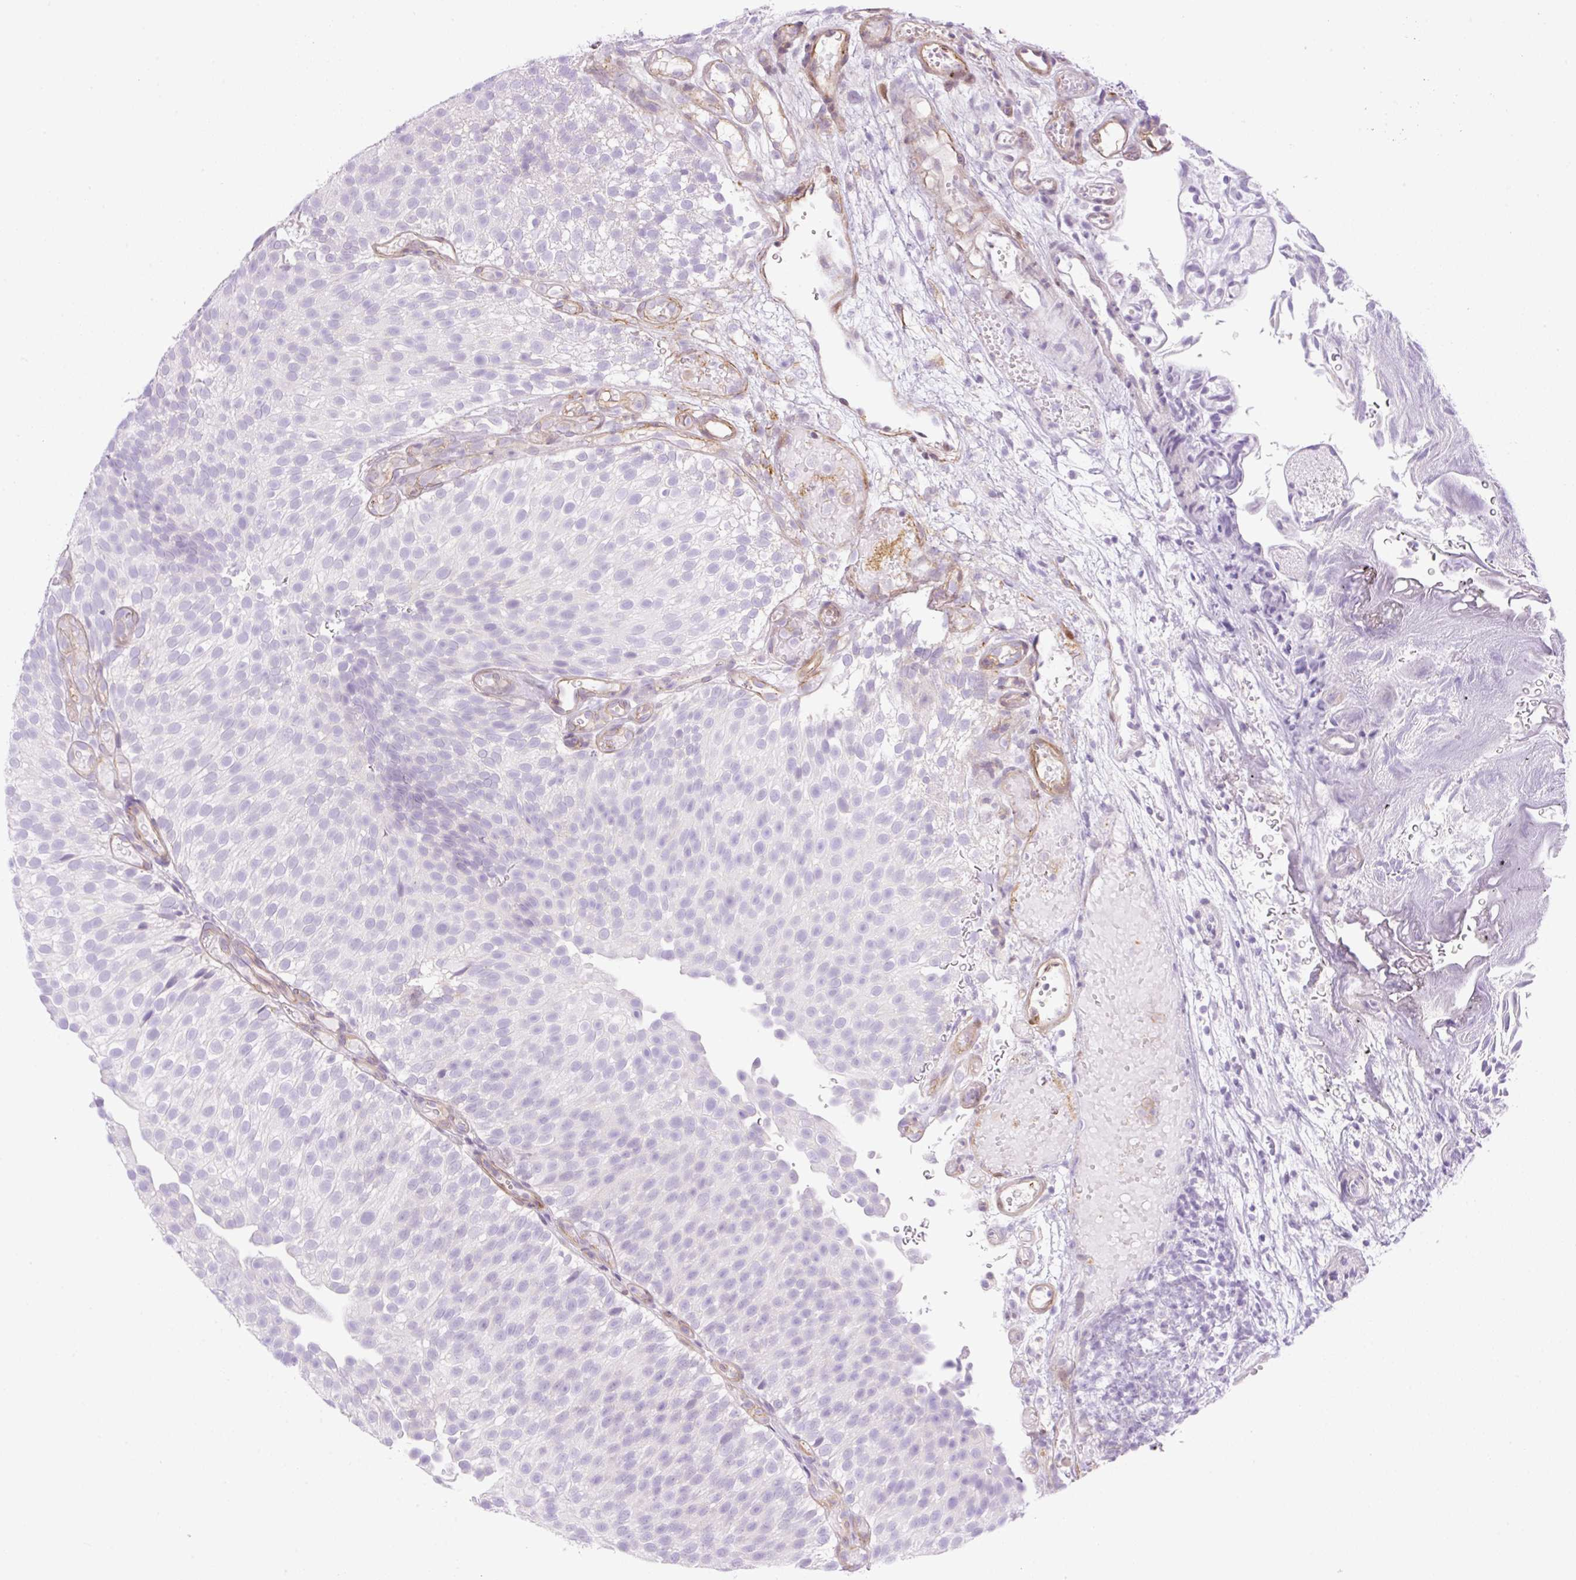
{"staining": {"intensity": "negative", "quantity": "none", "location": "none"}, "tissue": "urothelial cancer", "cell_type": "Tumor cells", "image_type": "cancer", "snomed": [{"axis": "morphology", "description": "Urothelial carcinoma, Low grade"}, {"axis": "topography", "description": "Urinary bladder"}], "caption": "Tumor cells show no significant positivity in urothelial carcinoma (low-grade).", "gene": "EHD3", "patient": {"sex": "male", "age": 78}}